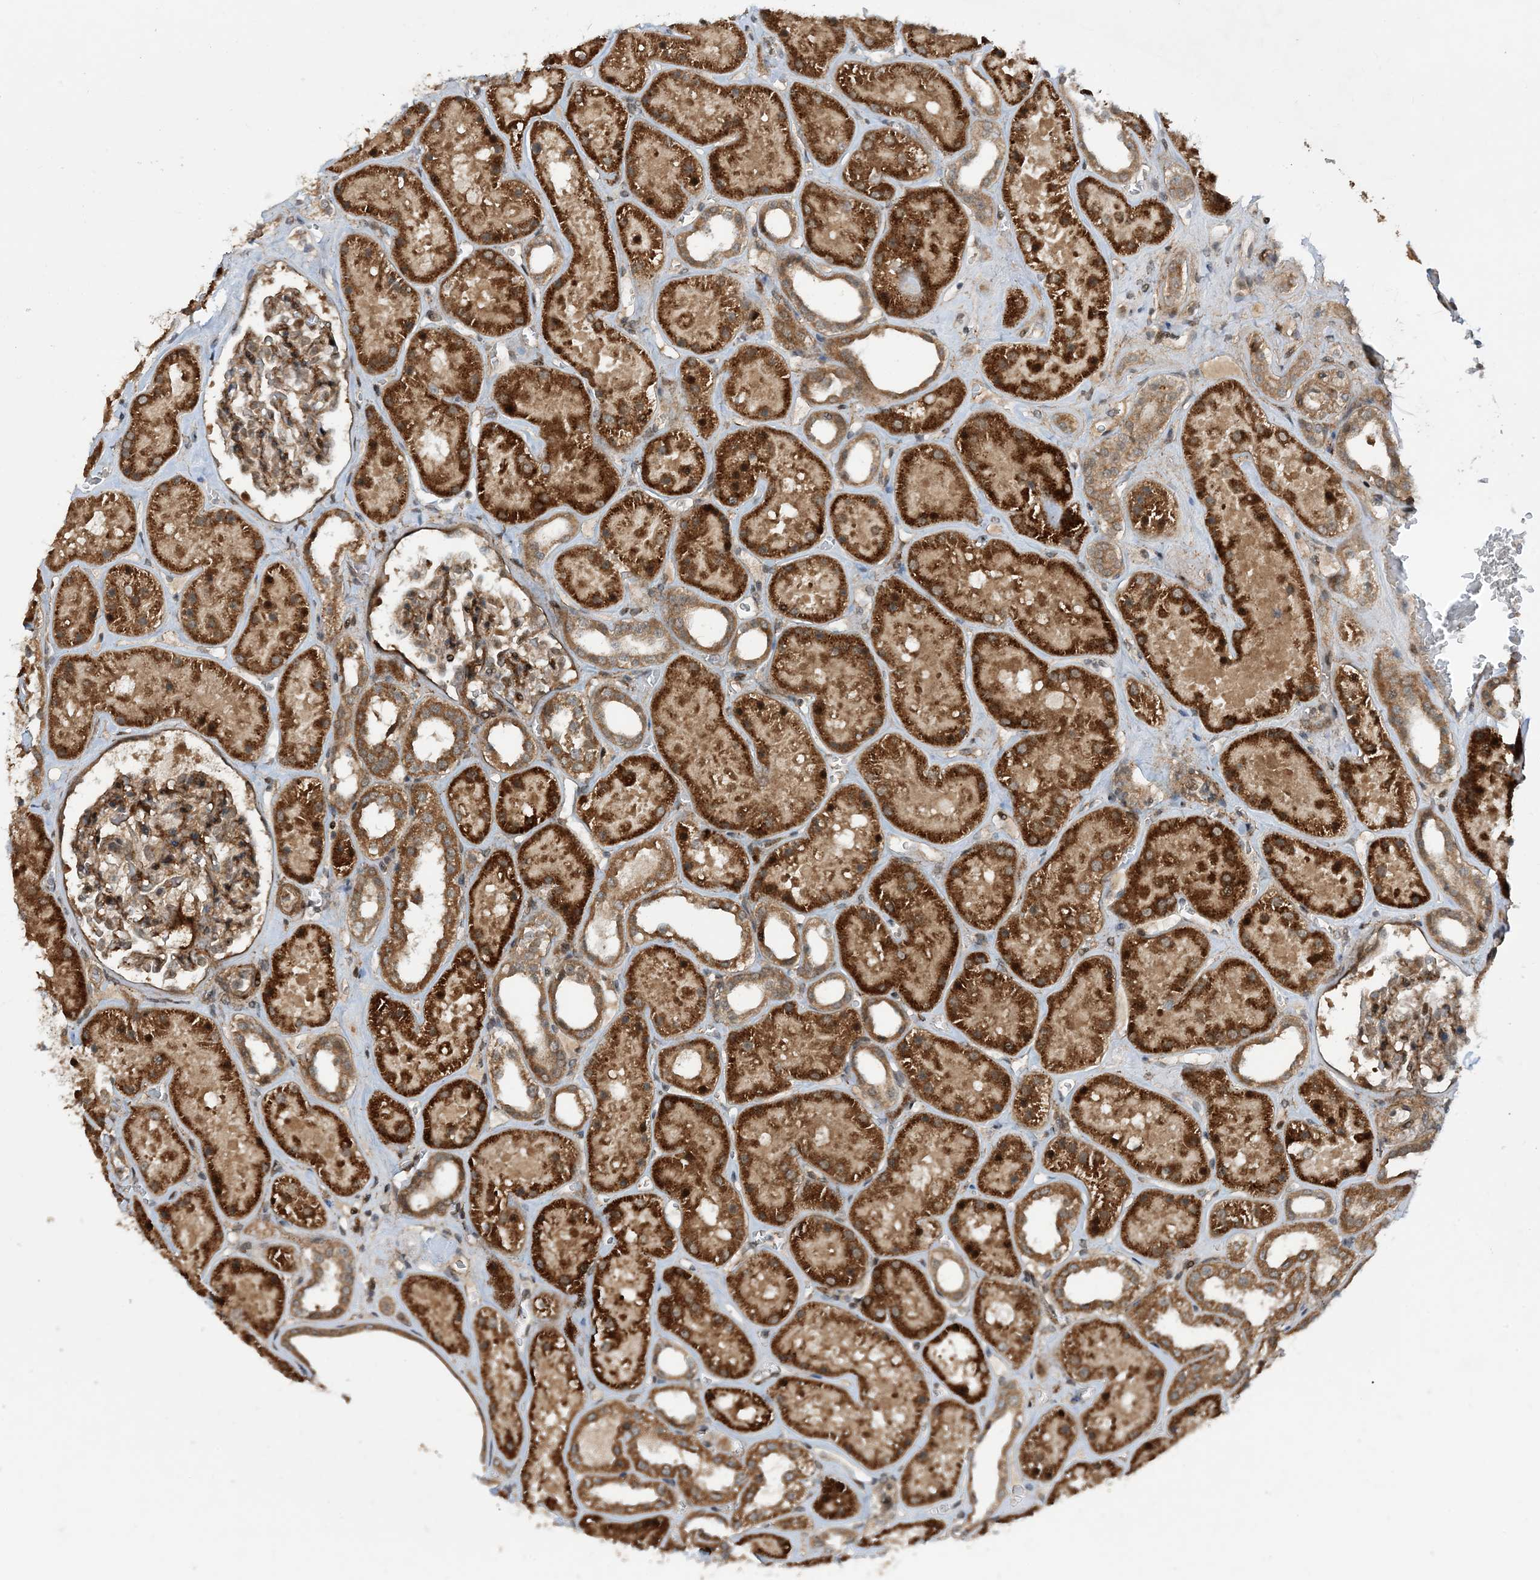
{"staining": {"intensity": "moderate", "quantity": ">75%", "location": "cytoplasmic/membranous"}, "tissue": "kidney", "cell_type": "Cells in glomeruli", "image_type": "normal", "snomed": [{"axis": "morphology", "description": "Normal tissue, NOS"}, {"axis": "topography", "description": "Kidney"}], "caption": "This is an image of immunohistochemistry (IHC) staining of benign kidney, which shows moderate expression in the cytoplasmic/membranous of cells in glomeruli.", "gene": "HEMK1", "patient": {"sex": "female", "age": 41}}